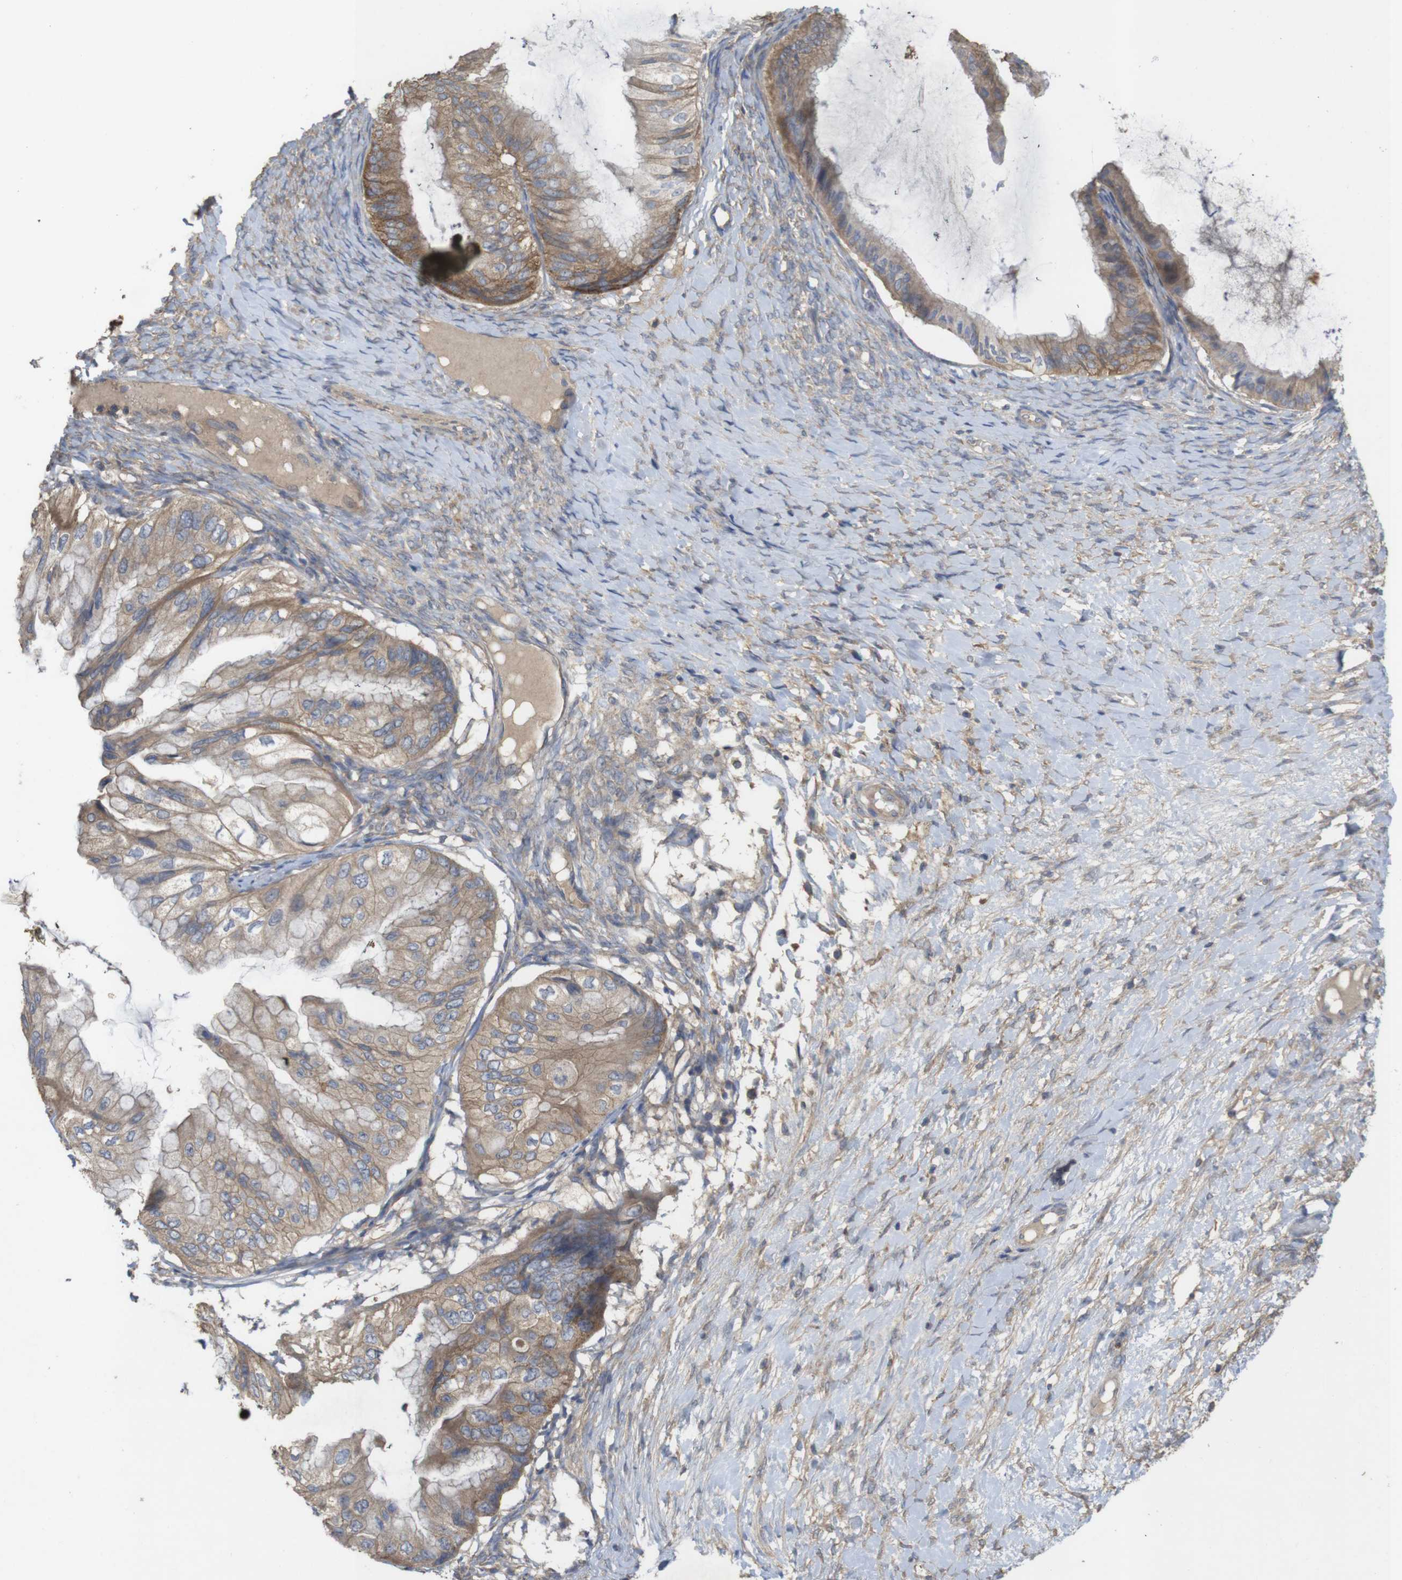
{"staining": {"intensity": "moderate", "quantity": ">75%", "location": "cytoplasmic/membranous"}, "tissue": "ovarian cancer", "cell_type": "Tumor cells", "image_type": "cancer", "snomed": [{"axis": "morphology", "description": "Cystadenocarcinoma, mucinous, NOS"}, {"axis": "topography", "description": "Ovary"}], "caption": "Moderate cytoplasmic/membranous expression is seen in about >75% of tumor cells in ovarian cancer.", "gene": "KCNS3", "patient": {"sex": "female", "age": 61}}